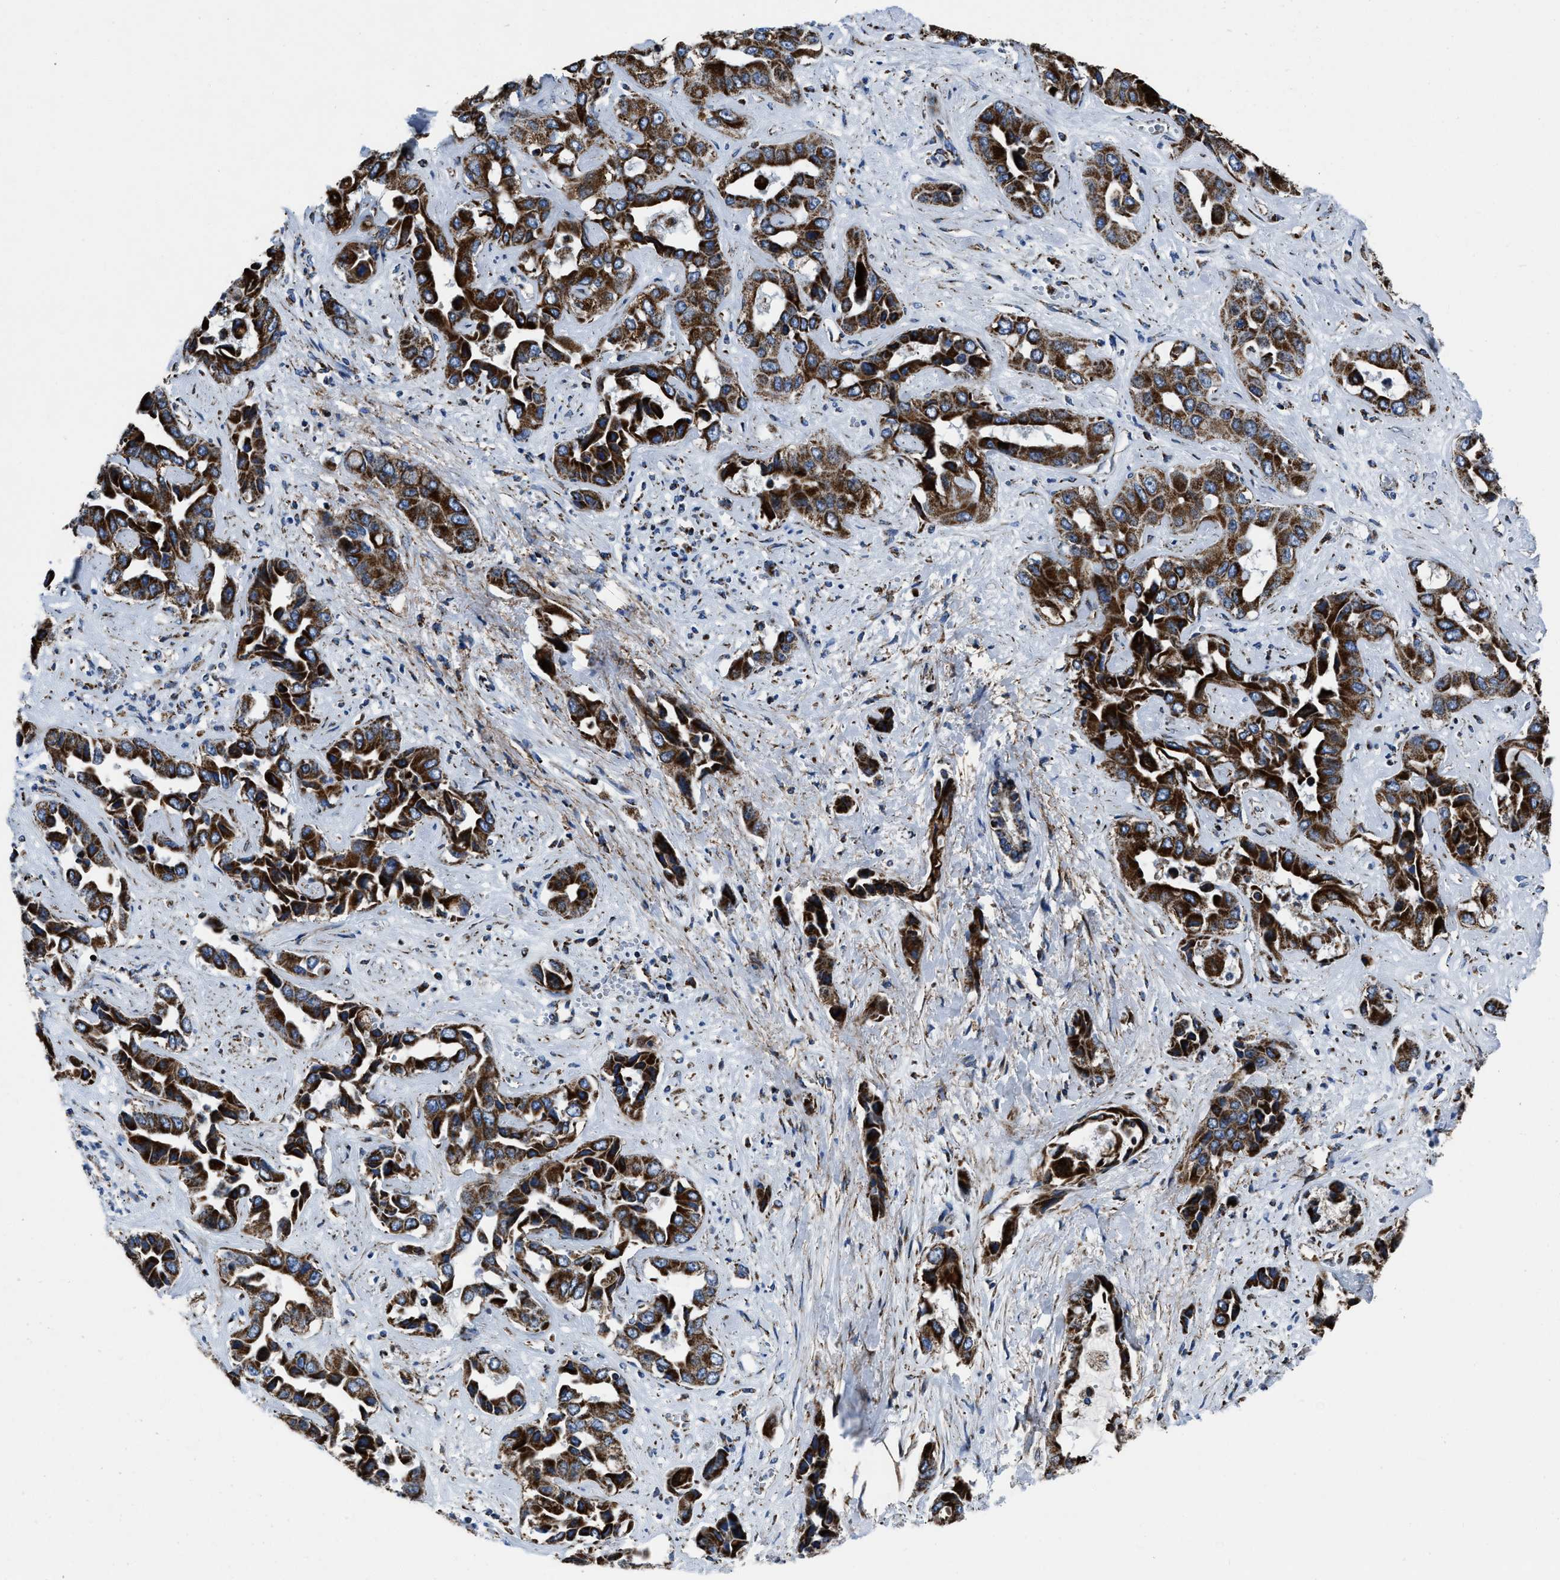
{"staining": {"intensity": "strong", "quantity": ">75%", "location": "cytoplasmic/membranous"}, "tissue": "liver cancer", "cell_type": "Tumor cells", "image_type": "cancer", "snomed": [{"axis": "morphology", "description": "Cholangiocarcinoma"}, {"axis": "topography", "description": "Liver"}], "caption": "IHC staining of liver cancer, which exhibits high levels of strong cytoplasmic/membranous expression in about >75% of tumor cells indicating strong cytoplasmic/membranous protein positivity. The staining was performed using DAB (3,3'-diaminobenzidine) (brown) for protein detection and nuclei were counterstained in hematoxylin (blue).", "gene": "NSD3", "patient": {"sex": "female", "age": 52}}